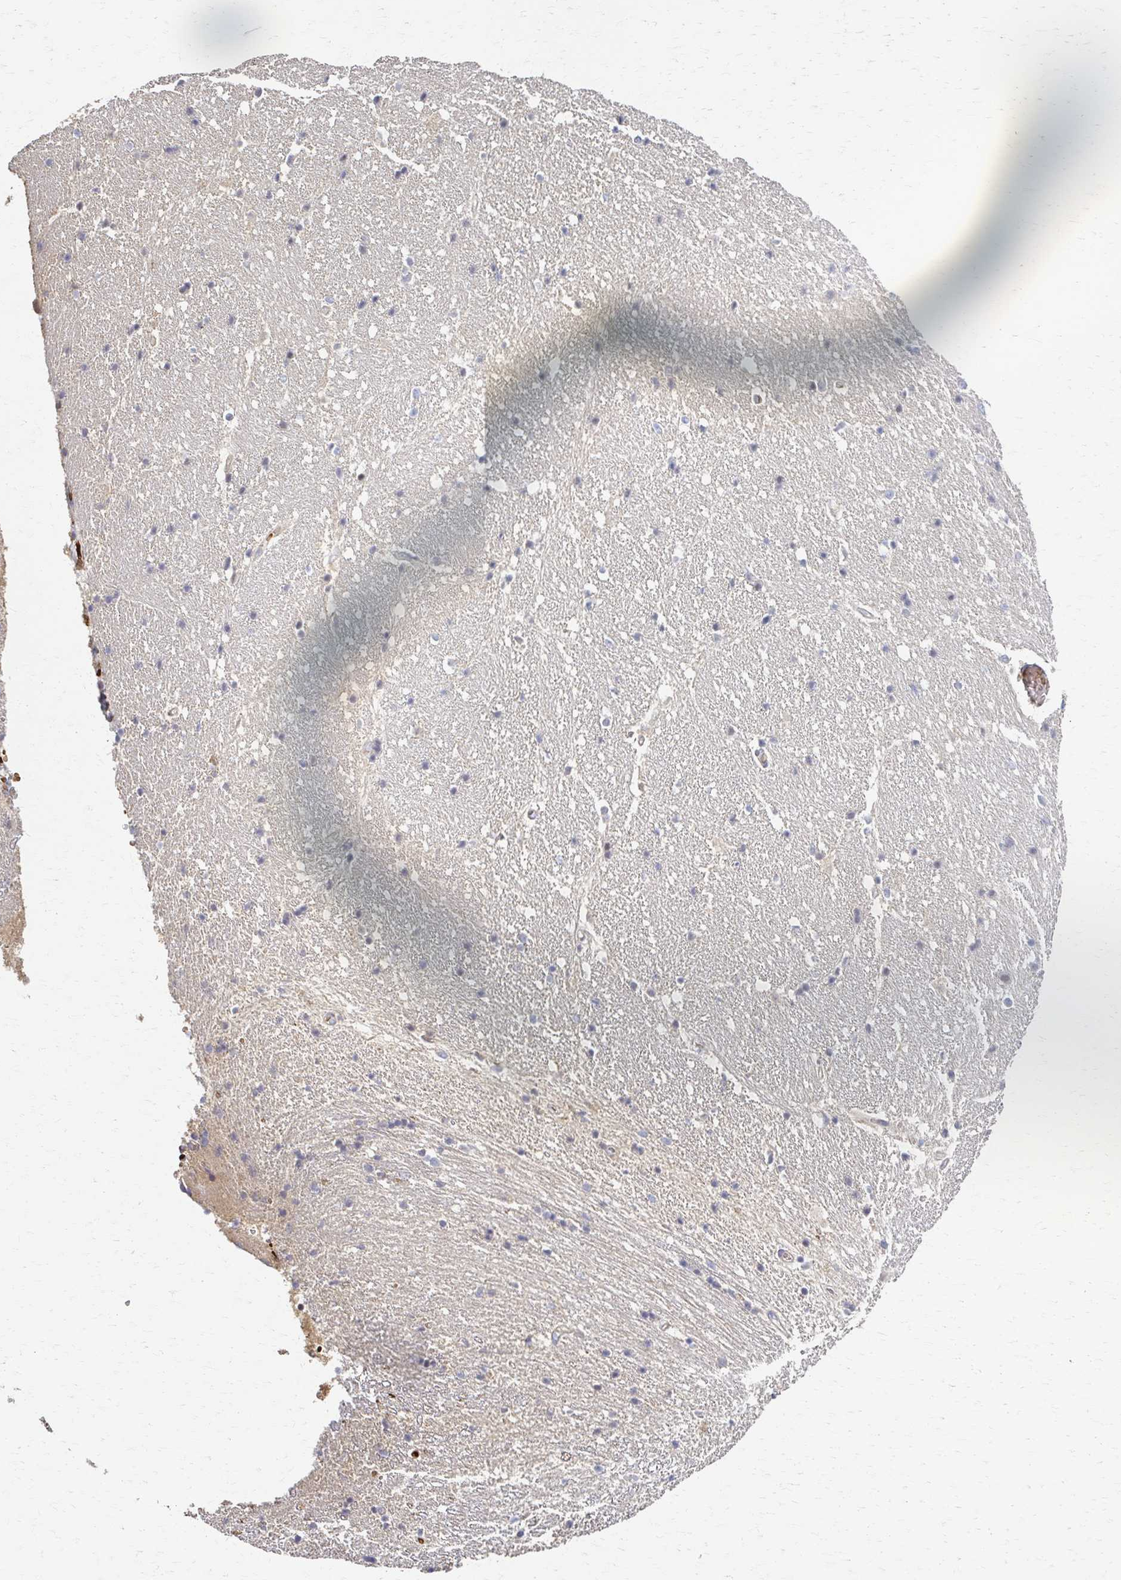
{"staining": {"intensity": "negative", "quantity": "none", "location": "none"}, "tissue": "hippocampus", "cell_type": "Glial cells", "image_type": "normal", "snomed": [{"axis": "morphology", "description": "Normal tissue, NOS"}, {"axis": "topography", "description": "Hippocampus"}], "caption": "Benign hippocampus was stained to show a protein in brown. There is no significant staining in glial cells.", "gene": "SKA2", "patient": {"sex": "male", "age": 63}}